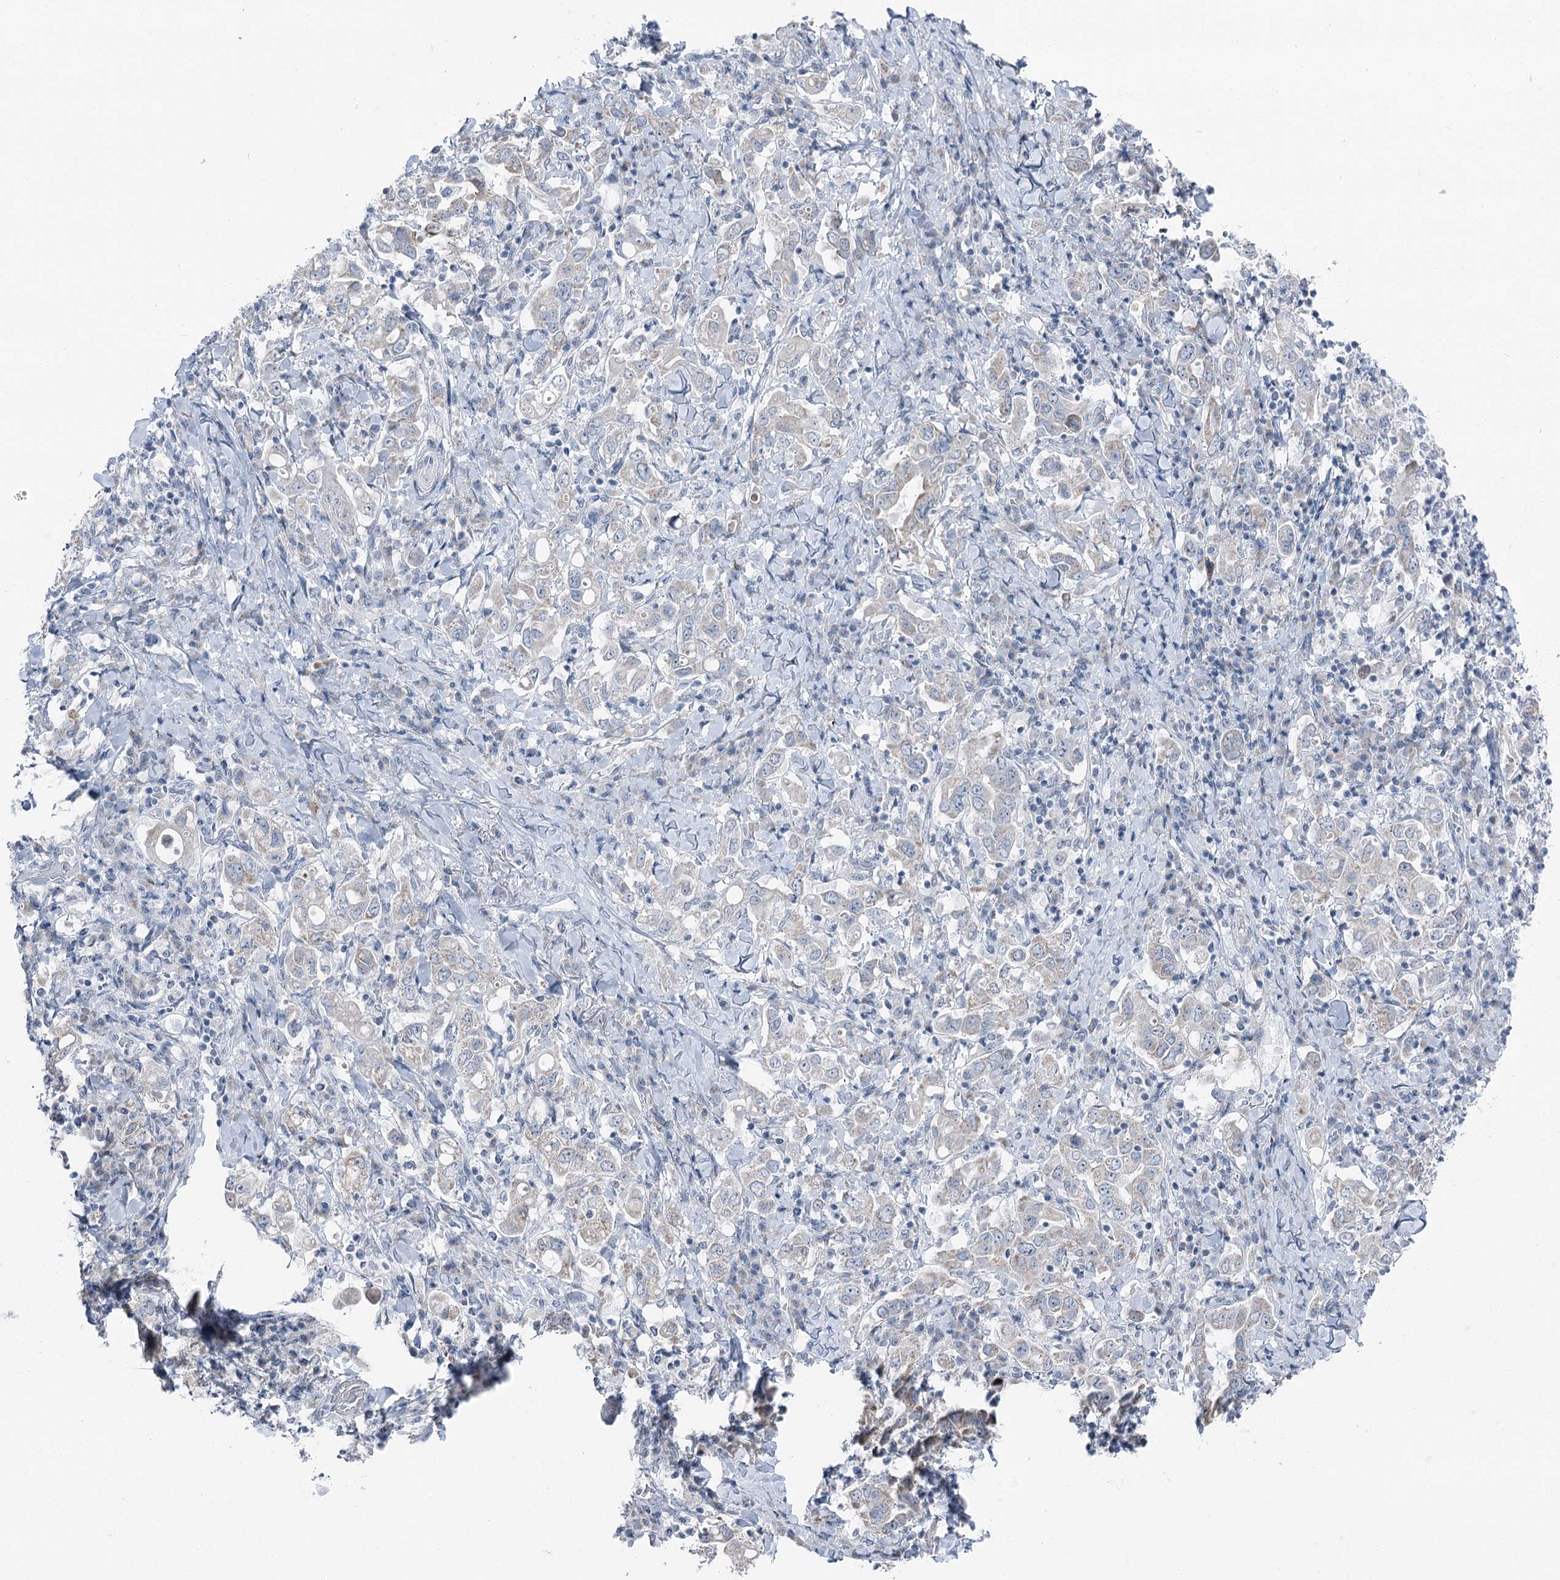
{"staining": {"intensity": "negative", "quantity": "none", "location": "none"}, "tissue": "stomach cancer", "cell_type": "Tumor cells", "image_type": "cancer", "snomed": [{"axis": "morphology", "description": "Adenocarcinoma, NOS"}, {"axis": "topography", "description": "Stomach, upper"}], "caption": "Protein analysis of adenocarcinoma (stomach) reveals no significant expression in tumor cells.", "gene": "STEEP1", "patient": {"sex": "male", "age": 62}}